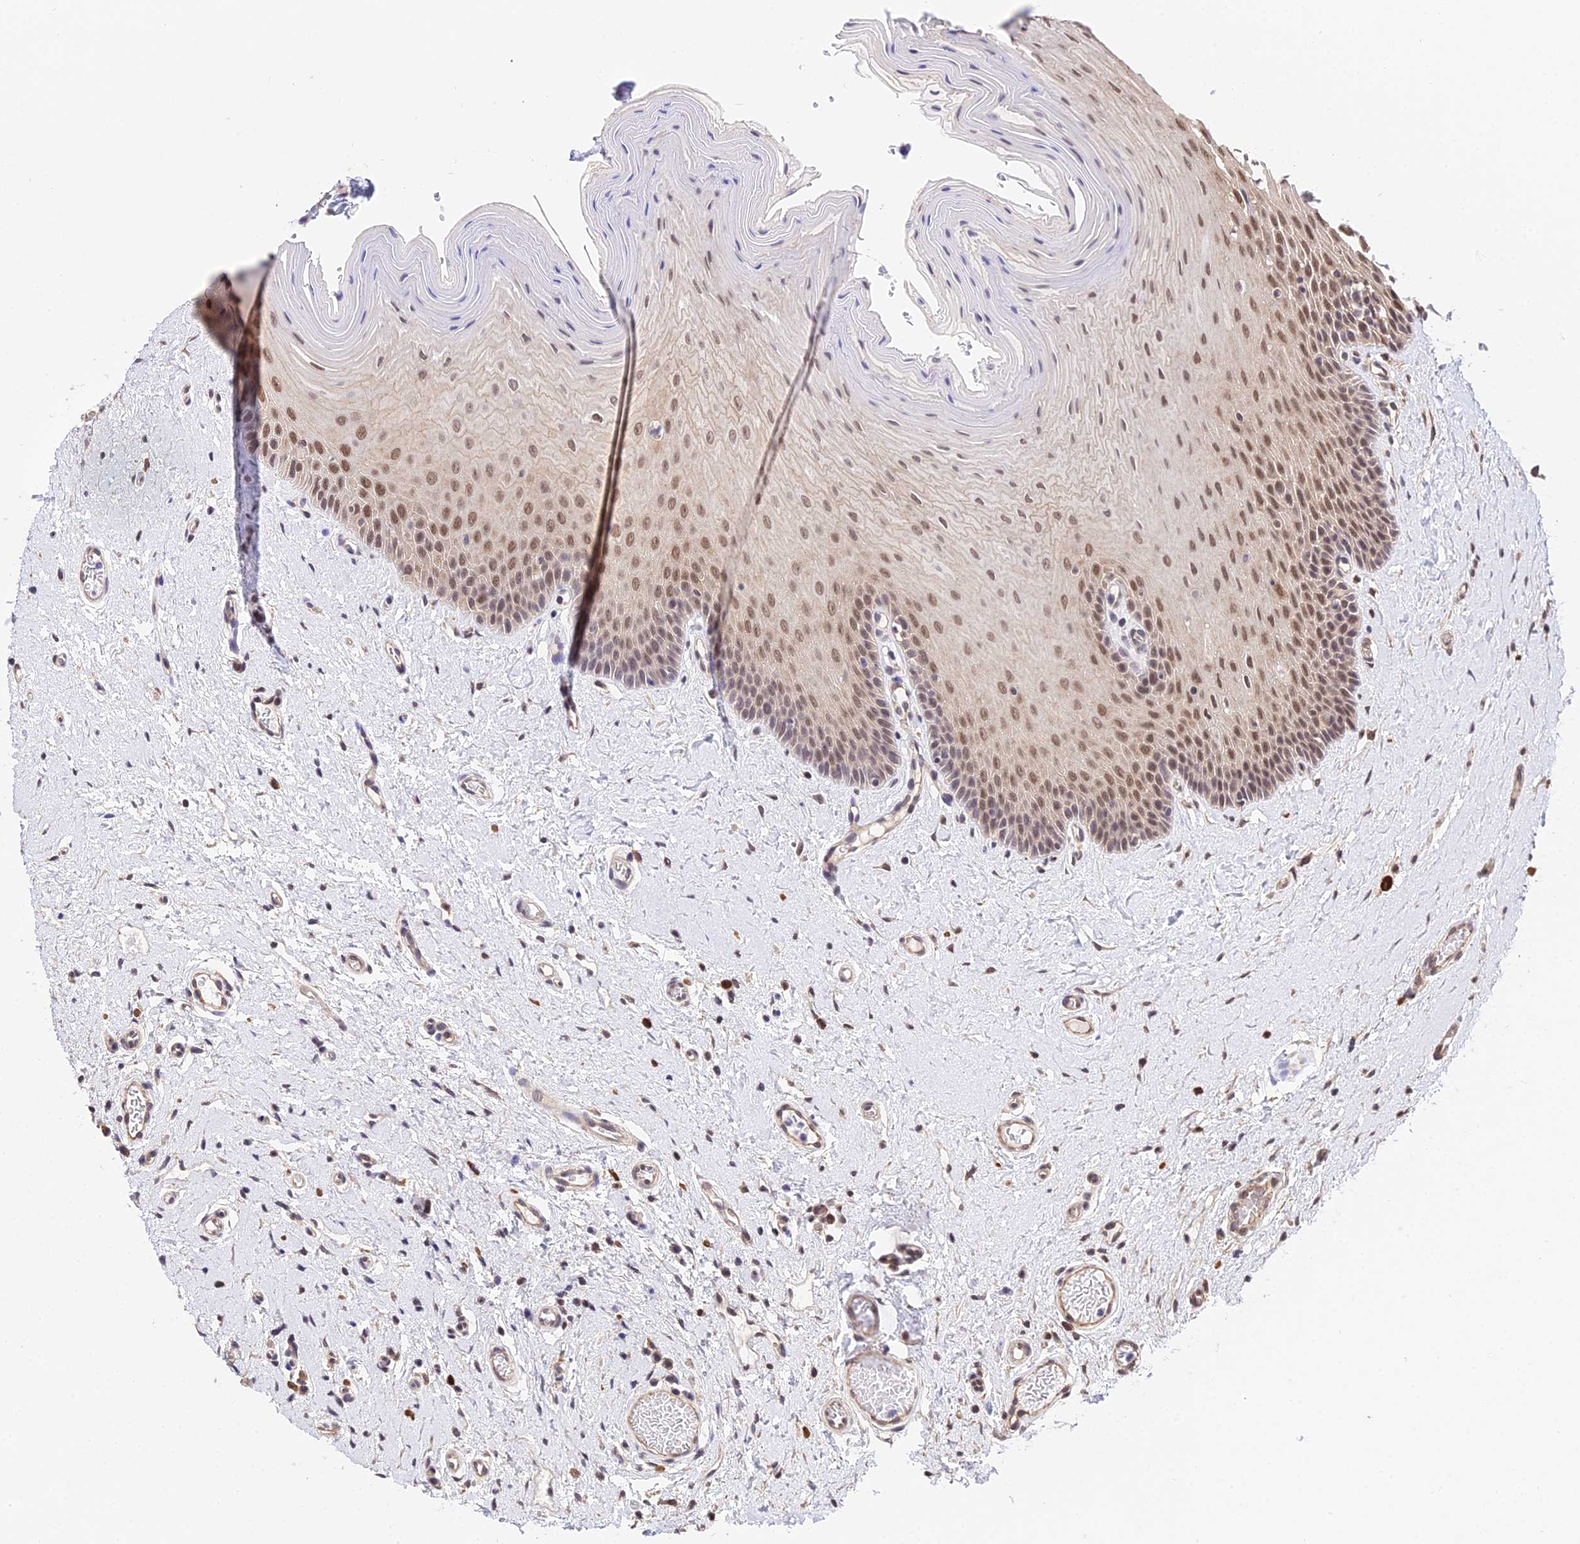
{"staining": {"intensity": "moderate", "quantity": ">75%", "location": "cytoplasmic/membranous,nuclear"}, "tissue": "oral mucosa", "cell_type": "Squamous epithelial cells", "image_type": "normal", "snomed": [{"axis": "morphology", "description": "Normal tissue, NOS"}, {"axis": "topography", "description": "Oral tissue"}, {"axis": "topography", "description": "Tounge, NOS"}], "caption": "Immunohistochemistry (IHC) photomicrograph of benign human oral mucosa stained for a protein (brown), which shows medium levels of moderate cytoplasmic/membranous,nuclear staining in approximately >75% of squamous epithelial cells.", "gene": "POLR2I", "patient": {"sex": "male", "age": 47}}